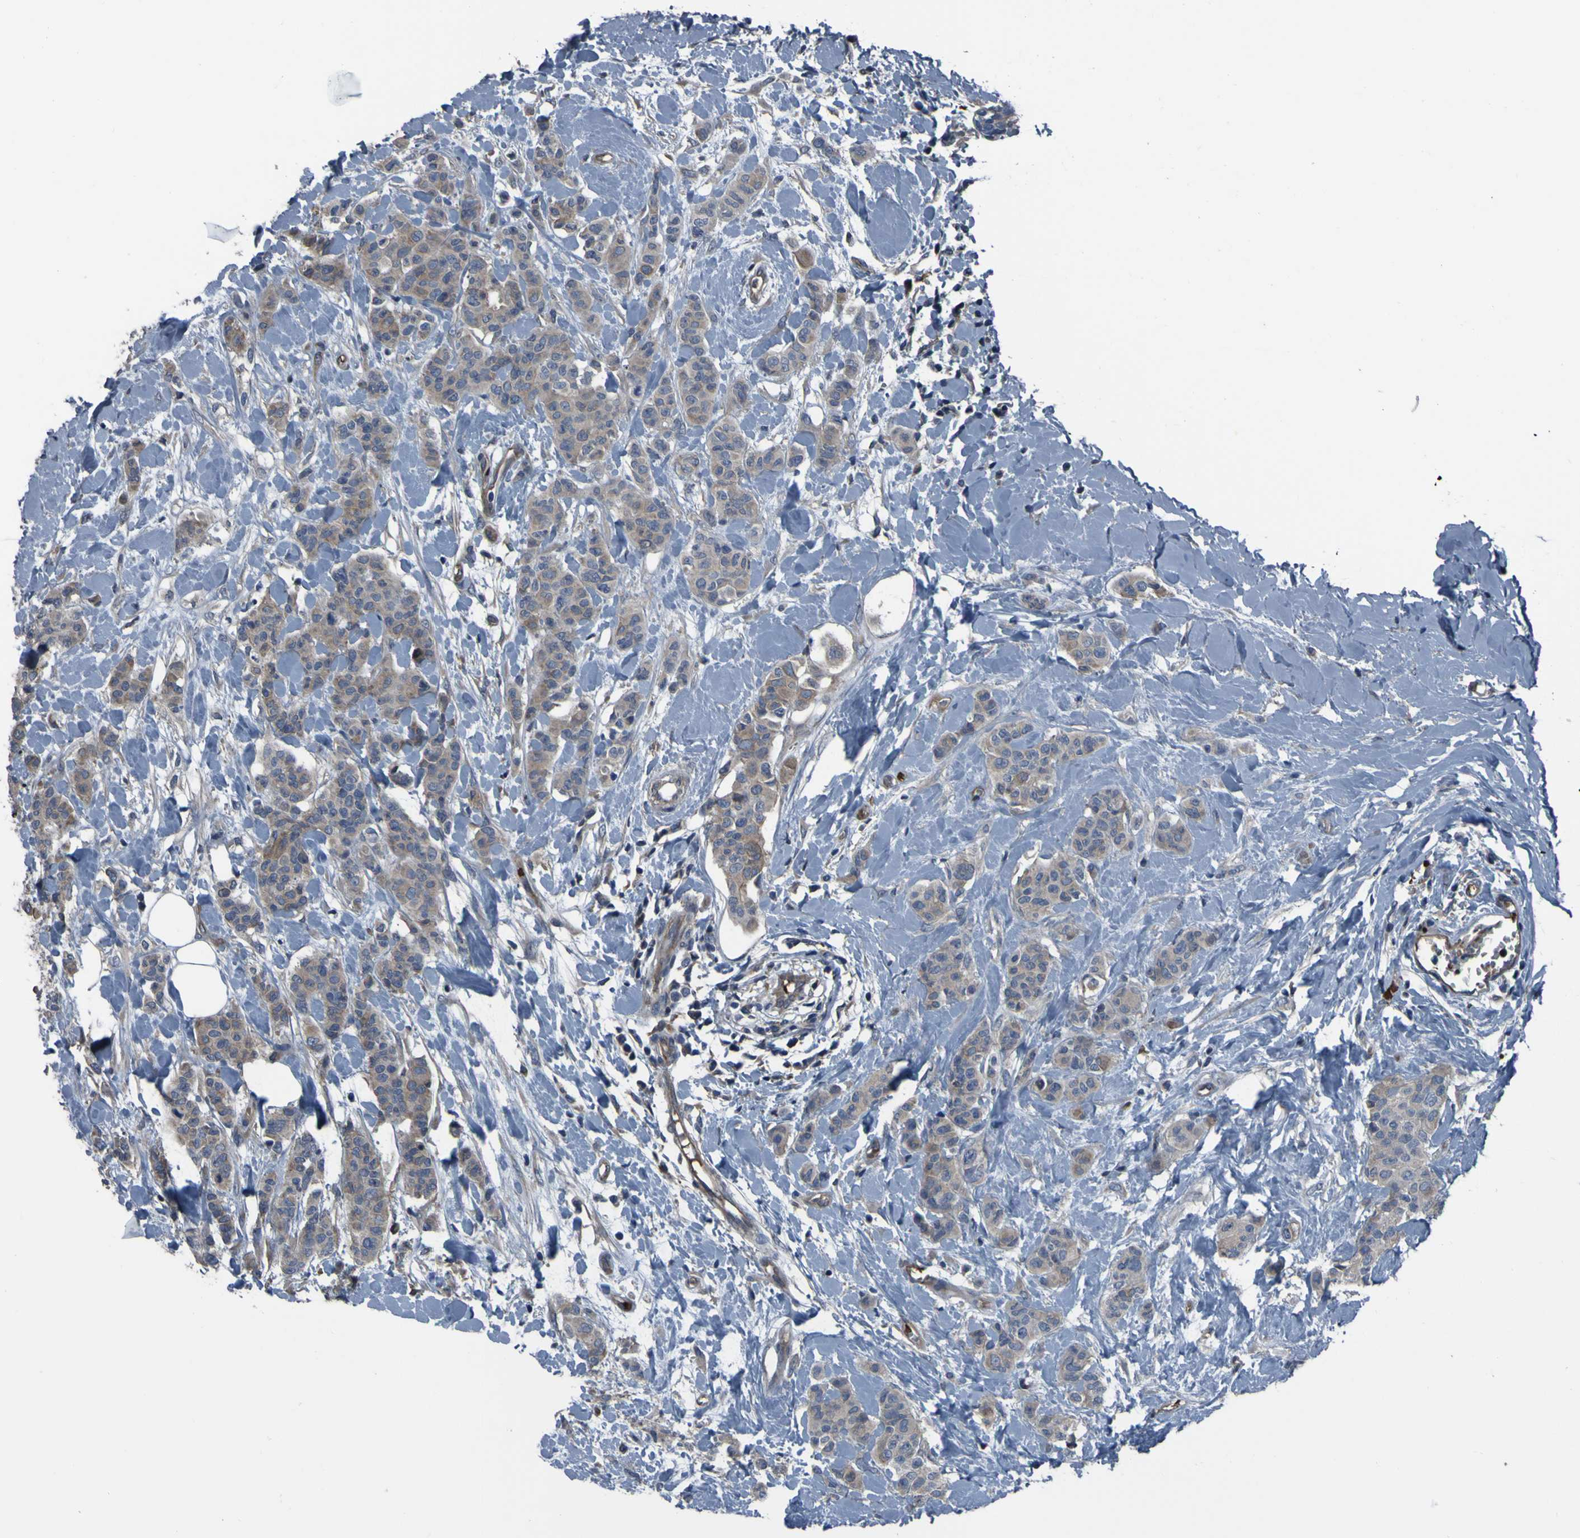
{"staining": {"intensity": "weak", "quantity": ">75%", "location": "cytoplasmic/membranous"}, "tissue": "breast cancer", "cell_type": "Tumor cells", "image_type": "cancer", "snomed": [{"axis": "morphology", "description": "Normal tissue, NOS"}, {"axis": "morphology", "description": "Duct carcinoma"}, {"axis": "topography", "description": "Breast"}], "caption": "Weak cytoplasmic/membranous staining is identified in approximately >75% of tumor cells in breast cancer (infiltrating ductal carcinoma). (brown staining indicates protein expression, while blue staining denotes nuclei).", "gene": "GRAMD1A", "patient": {"sex": "female", "age": 40}}